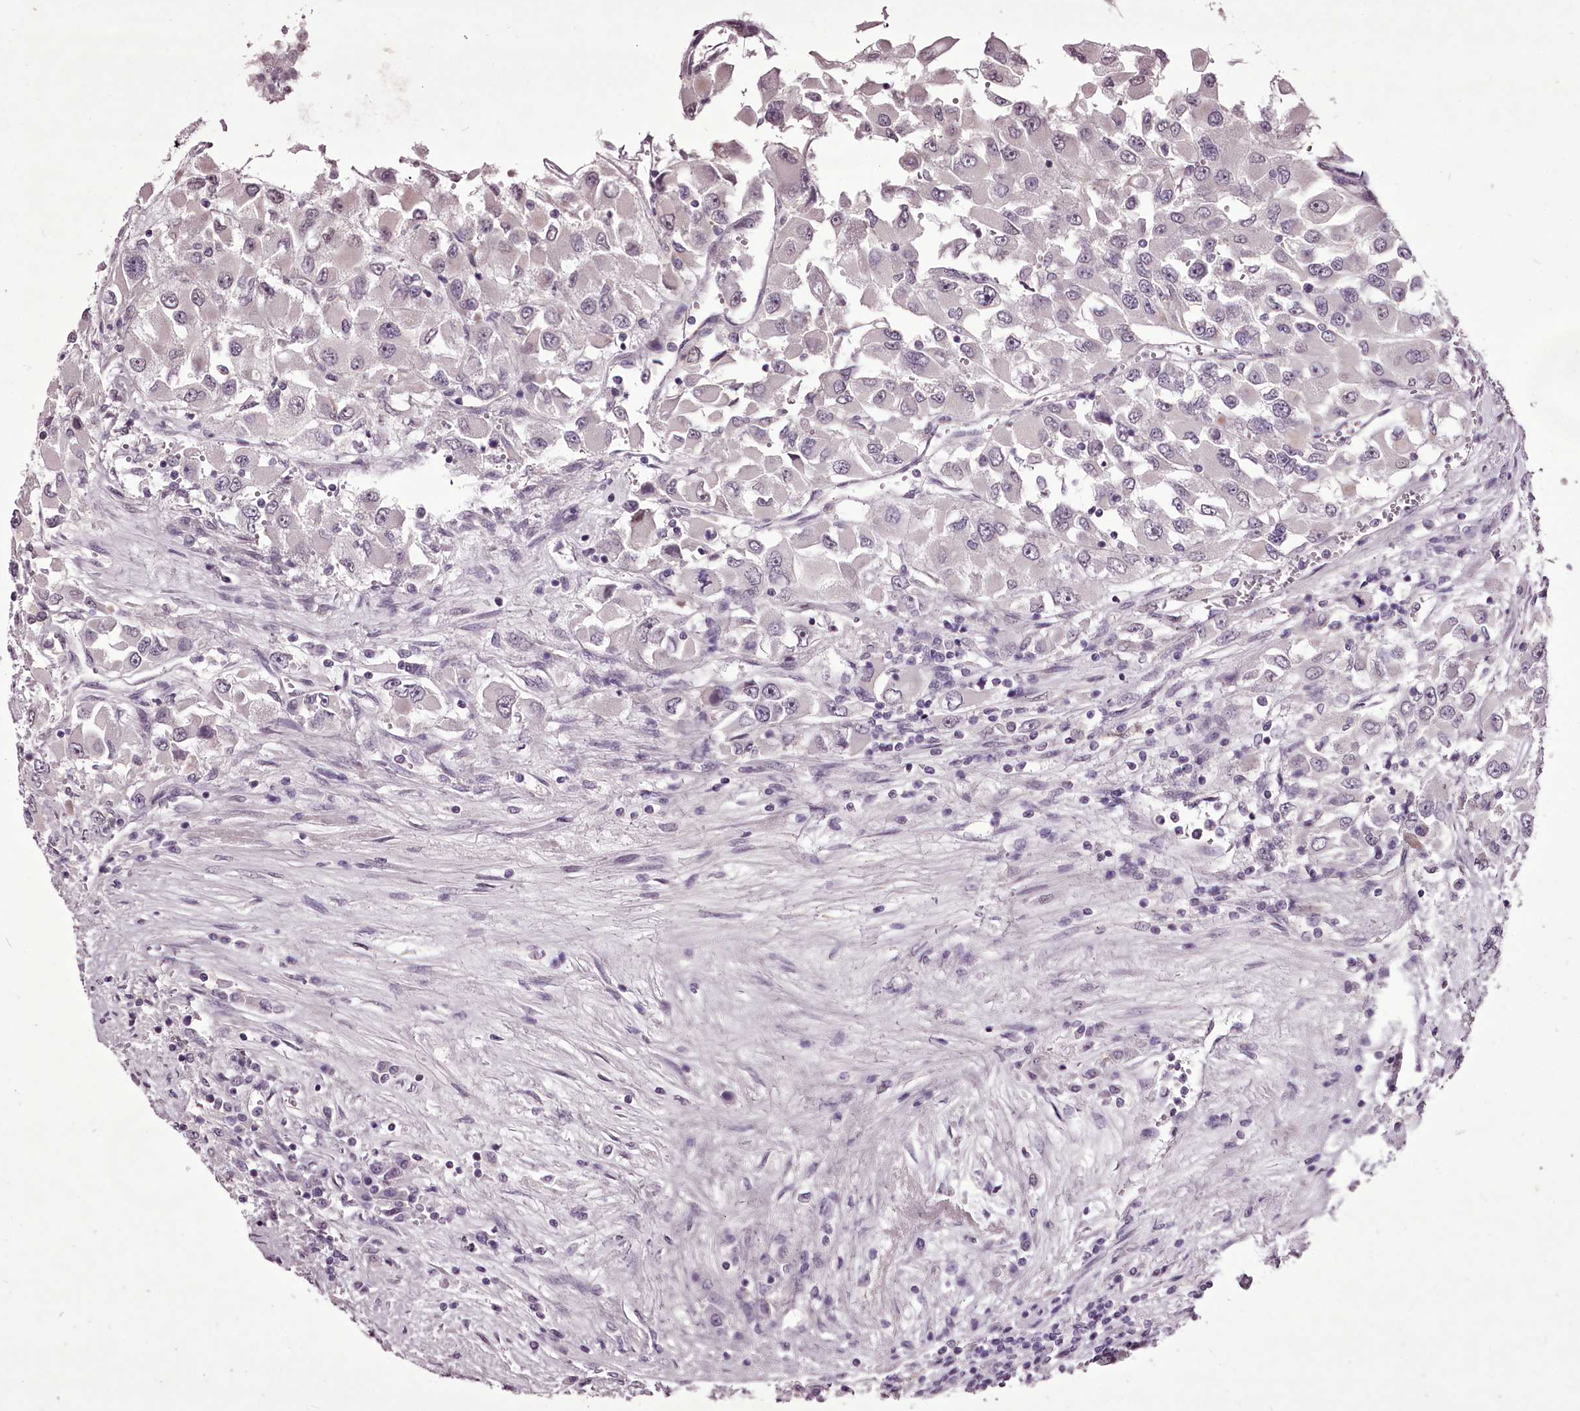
{"staining": {"intensity": "negative", "quantity": "none", "location": "none"}, "tissue": "renal cancer", "cell_type": "Tumor cells", "image_type": "cancer", "snomed": [{"axis": "morphology", "description": "Adenocarcinoma, NOS"}, {"axis": "topography", "description": "Kidney"}], "caption": "This is an immunohistochemistry histopathology image of human renal adenocarcinoma. There is no staining in tumor cells.", "gene": "C1orf56", "patient": {"sex": "female", "age": 52}}